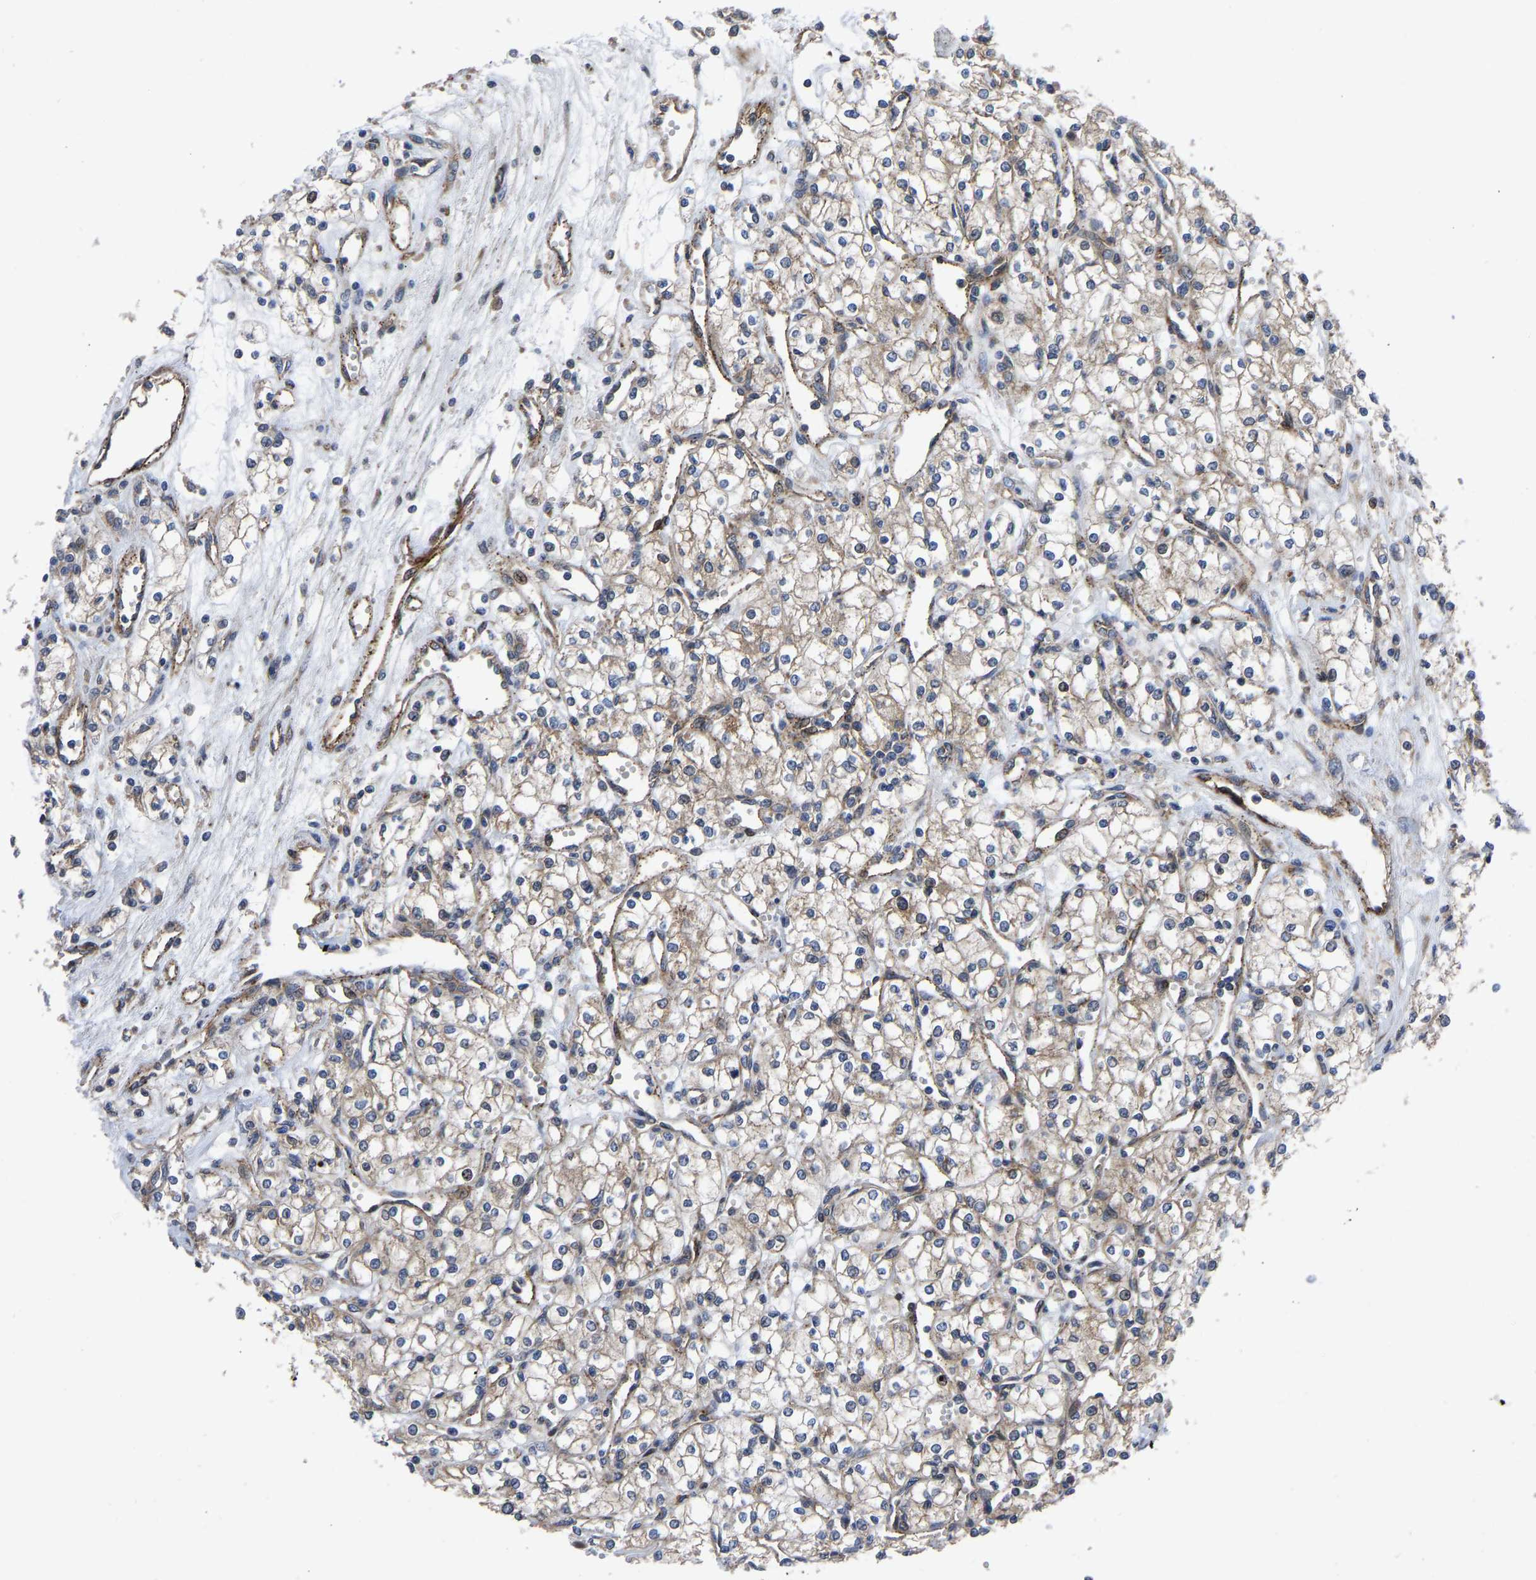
{"staining": {"intensity": "weak", "quantity": ">75%", "location": "cytoplasmic/membranous"}, "tissue": "renal cancer", "cell_type": "Tumor cells", "image_type": "cancer", "snomed": [{"axis": "morphology", "description": "Adenocarcinoma, NOS"}, {"axis": "topography", "description": "Kidney"}], "caption": "Weak cytoplasmic/membranous staining for a protein is appreciated in approximately >75% of tumor cells of renal cancer using immunohistochemistry (IHC).", "gene": "TMEM38B", "patient": {"sex": "male", "age": 59}}